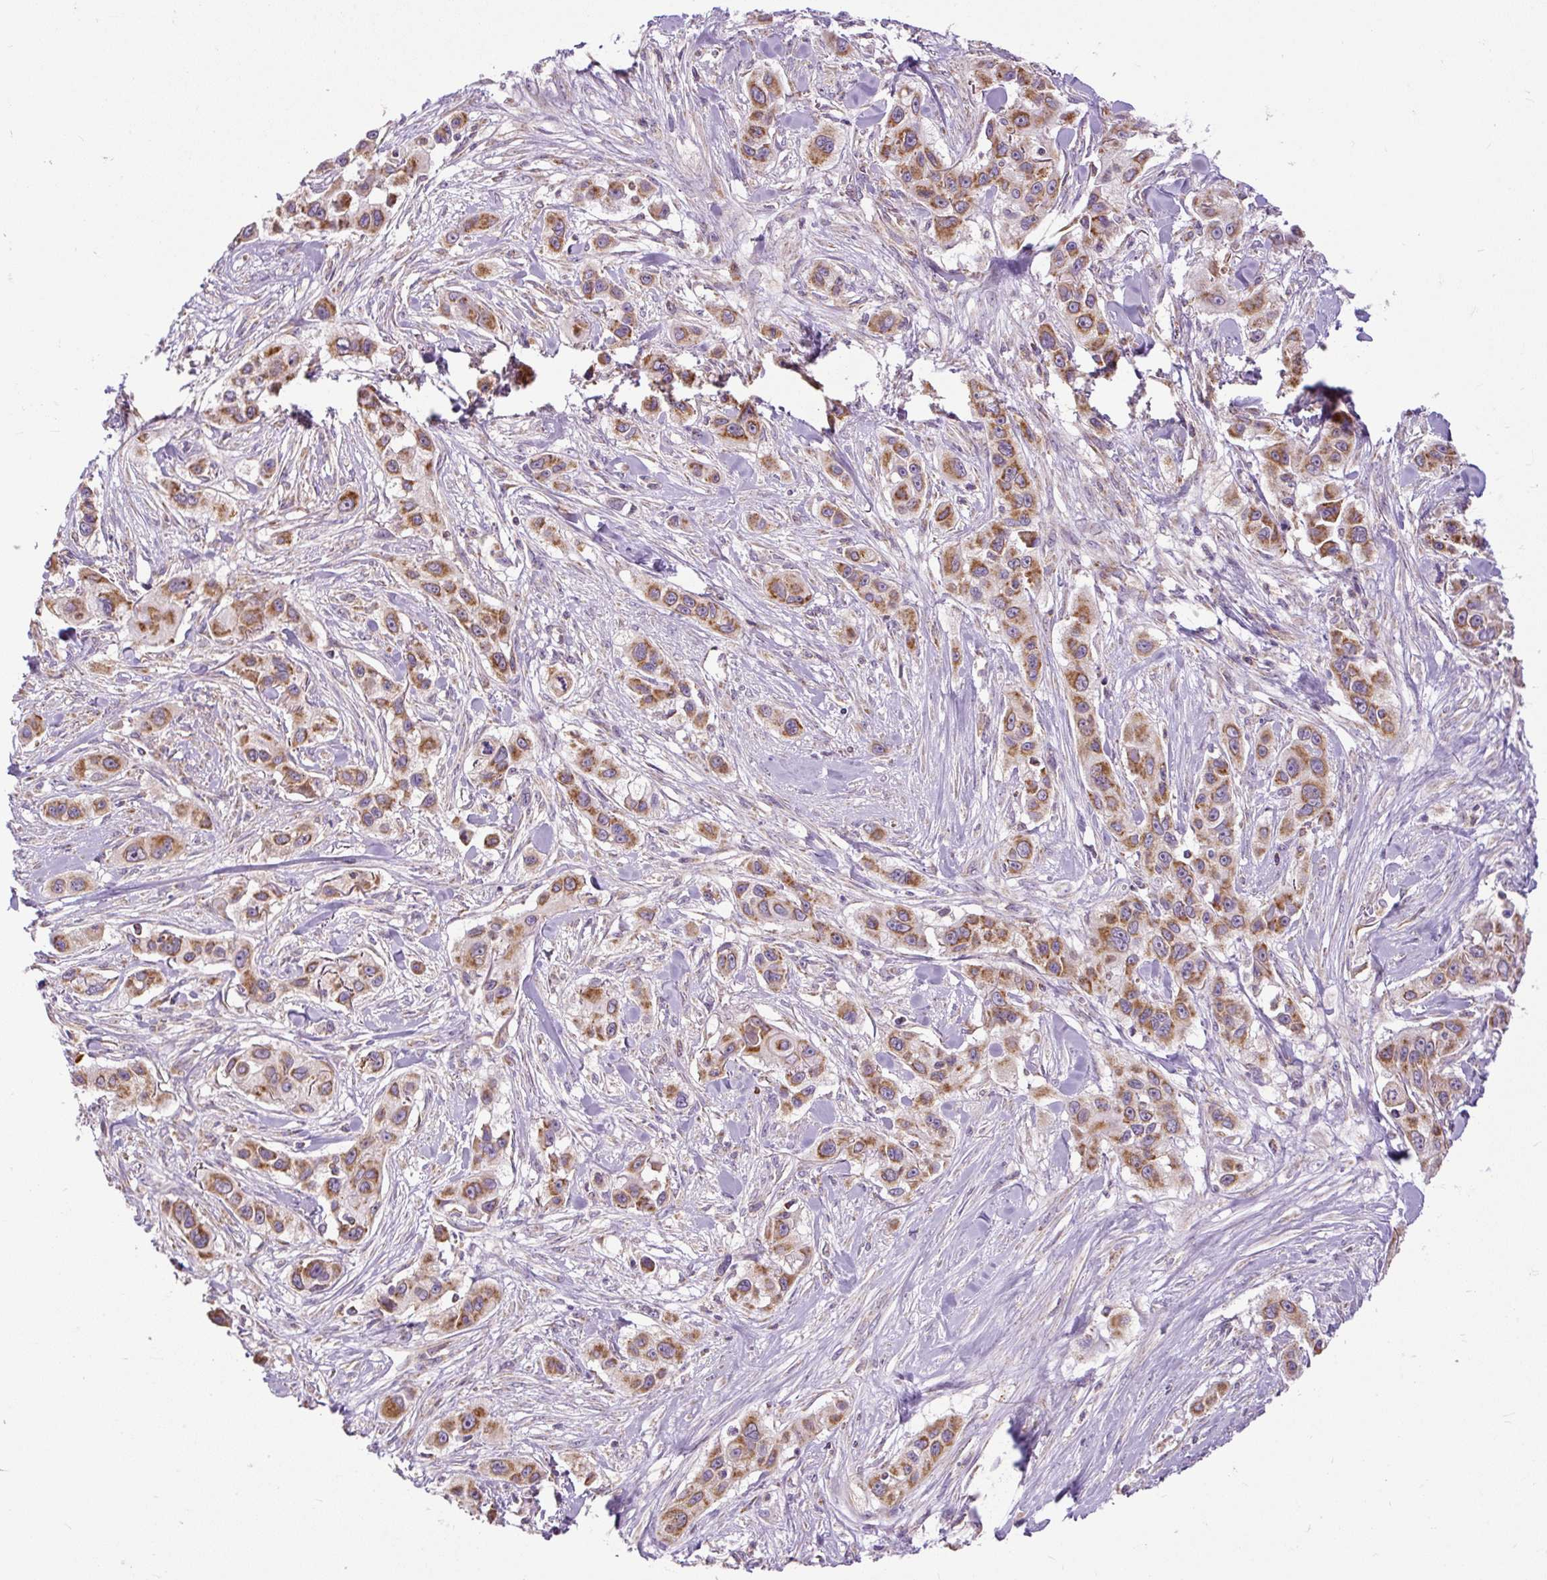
{"staining": {"intensity": "moderate", "quantity": ">75%", "location": "cytoplasmic/membranous"}, "tissue": "skin cancer", "cell_type": "Tumor cells", "image_type": "cancer", "snomed": [{"axis": "morphology", "description": "Squamous cell carcinoma, NOS"}, {"axis": "topography", "description": "Skin"}], "caption": "Immunohistochemistry (IHC) staining of skin cancer (squamous cell carcinoma), which displays medium levels of moderate cytoplasmic/membranous positivity in about >75% of tumor cells indicating moderate cytoplasmic/membranous protein expression. The staining was performed using DAB (brown) for protein detection and nuclei were counterstained in hematoxylin (blue).", "gene": "TM2D3", "patient": {"sex": "male", "age": 63}}